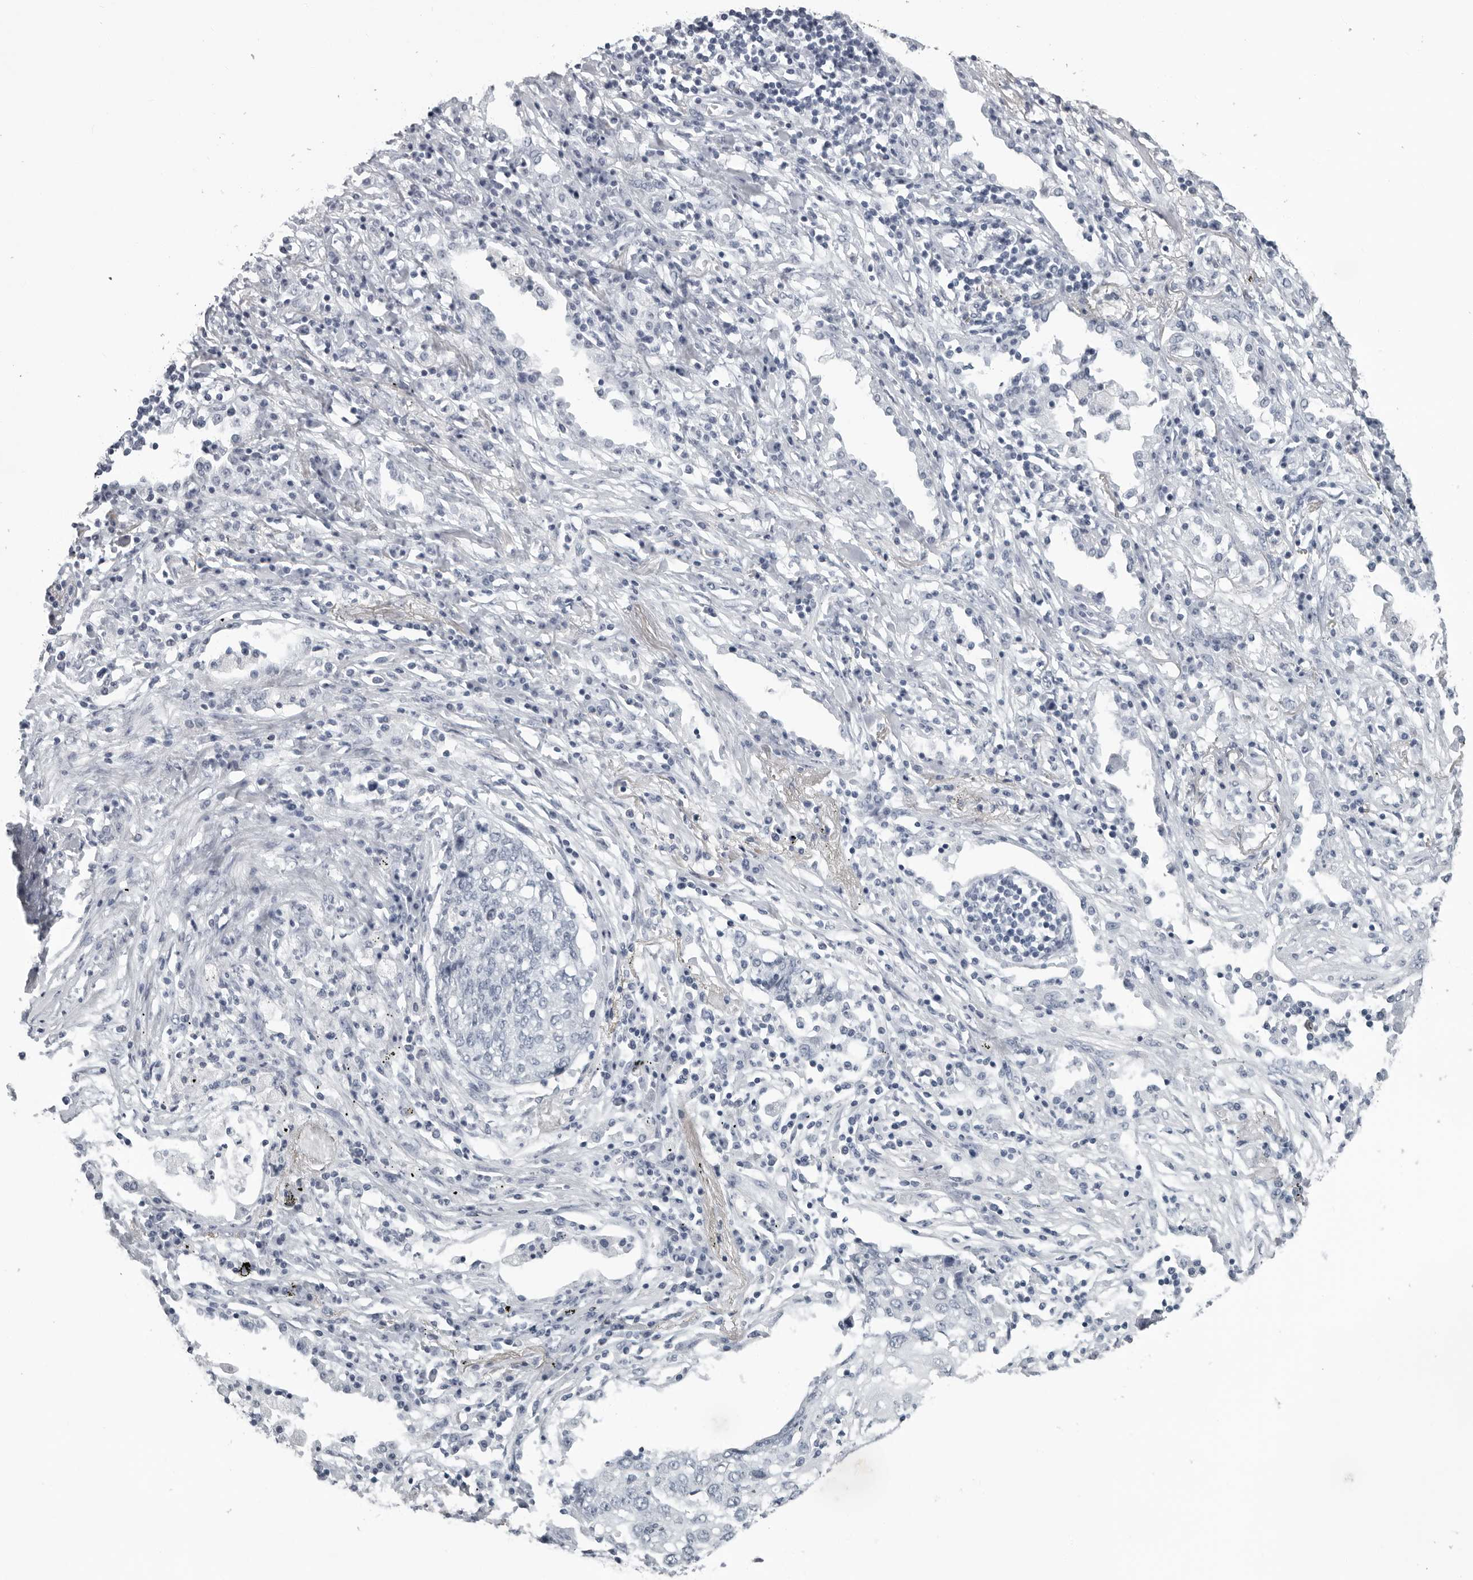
{"staining": {"intensity": "negative", "quantity": "none", "location": "none"}, "tissue": "lung cancer", "cell_type": "Tumor cells", "image_type": "cancer", "snomed": [{"axis": "morphology", "description": "Squamous cell carcinoma, NOS"}, {"axis": "topography", "description": "Lung"}], "caption": "Micrograph shows no significant protein positivity in tumor cells of lung cancer. (DAB immunohistochemistry with hematoxylin counter stain).", "gene": "OPLAH", "patient": {"sex": "female", "age": 63}}